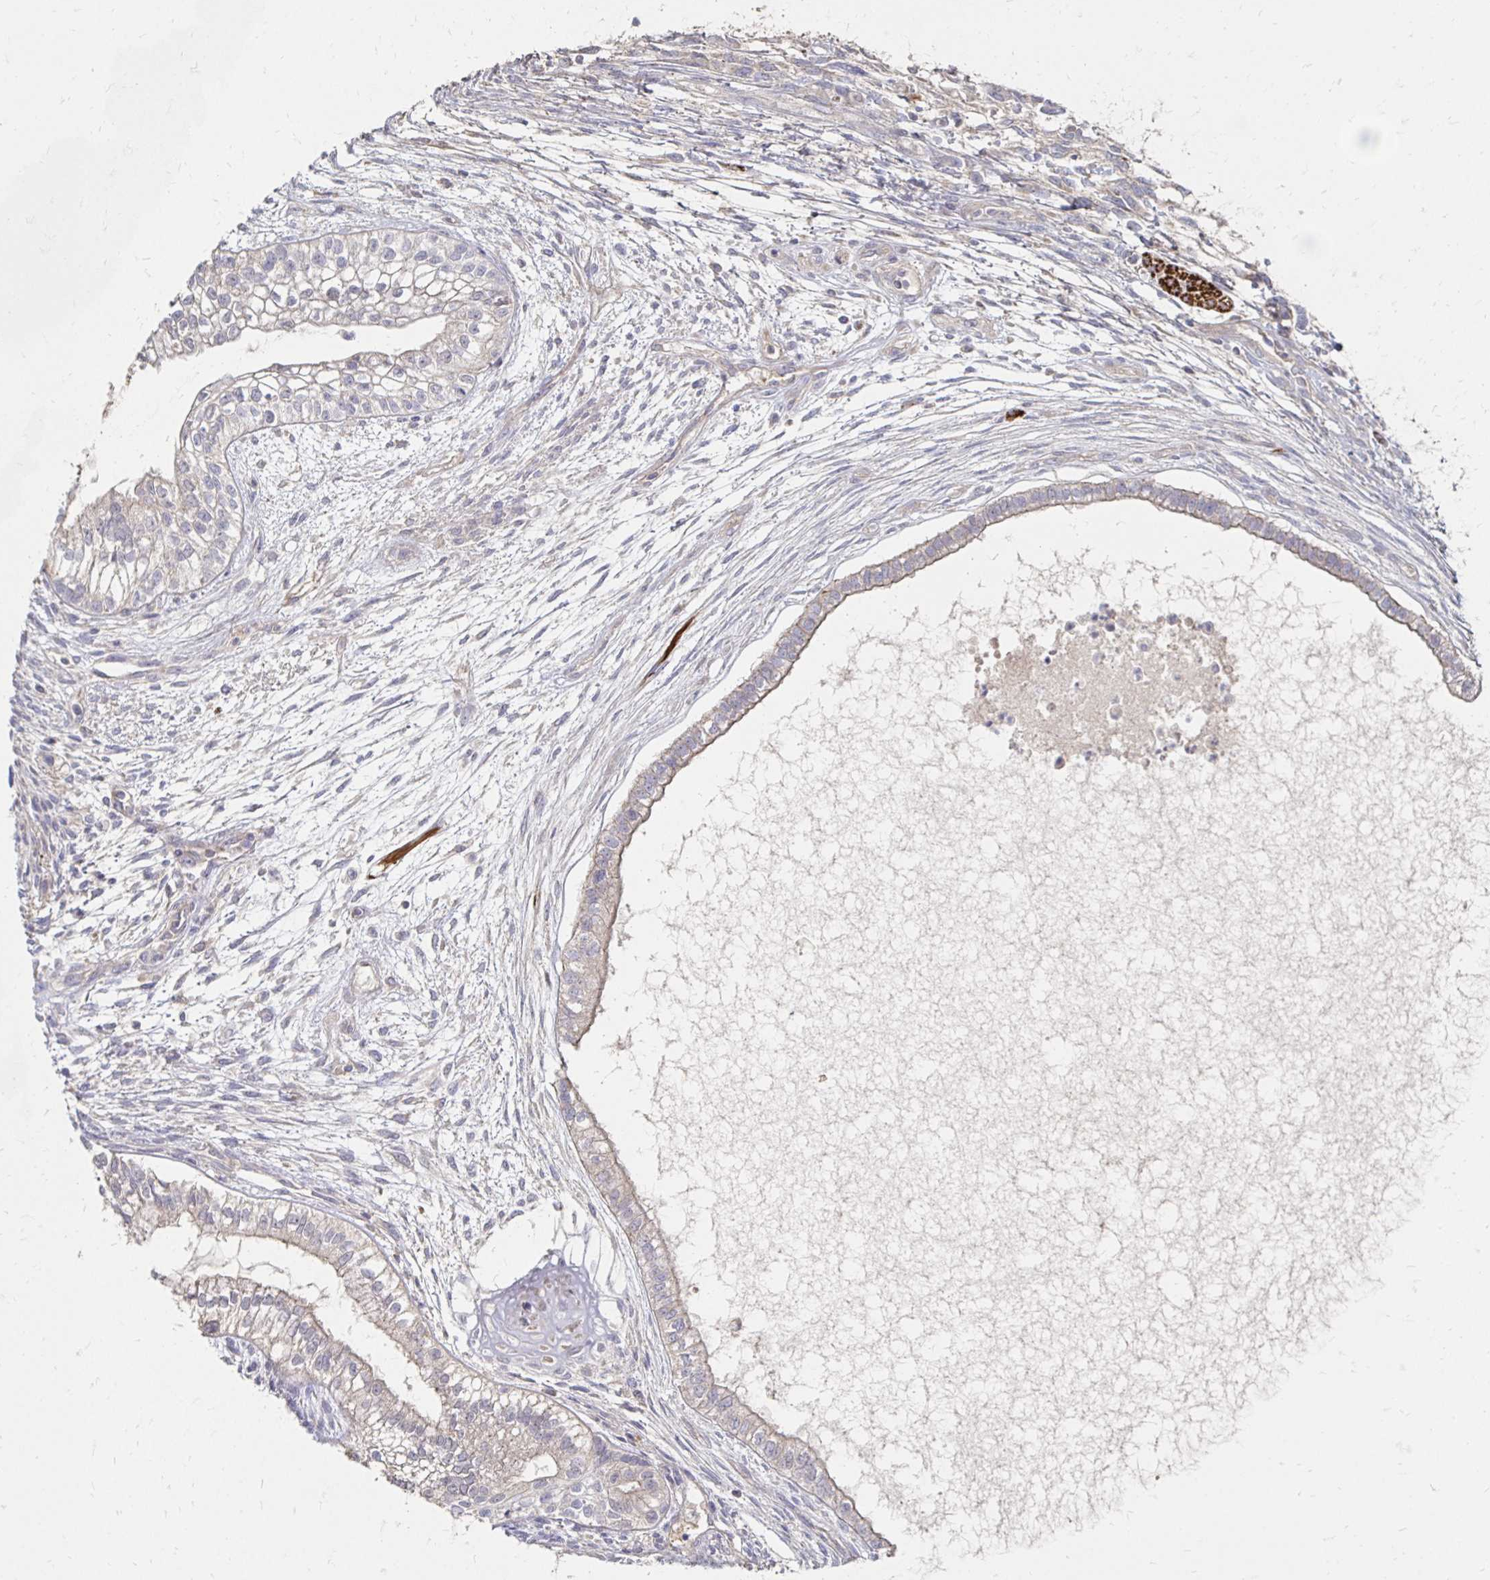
{"staining": {"intensity": "weak", "quantity": "<25%", "location": "cytoplasmic/membranous"}, "tissue": "testis cancer", "cell_type": "Tumor cells", "image_type": "cancer", "snomed": [{"axis": "morphology", "description": "Carcinoma, Embryonal, NOS"}, {"axis": "topography", "description": "Testis"}], "caption": "This is a histopathology image of immunohistochemistry staining of embryonal carcinoma (testis), which shows no positivity in tumor cells.", "gene": "ZNF727", "patient": {"sex": "male", "age": 37}}